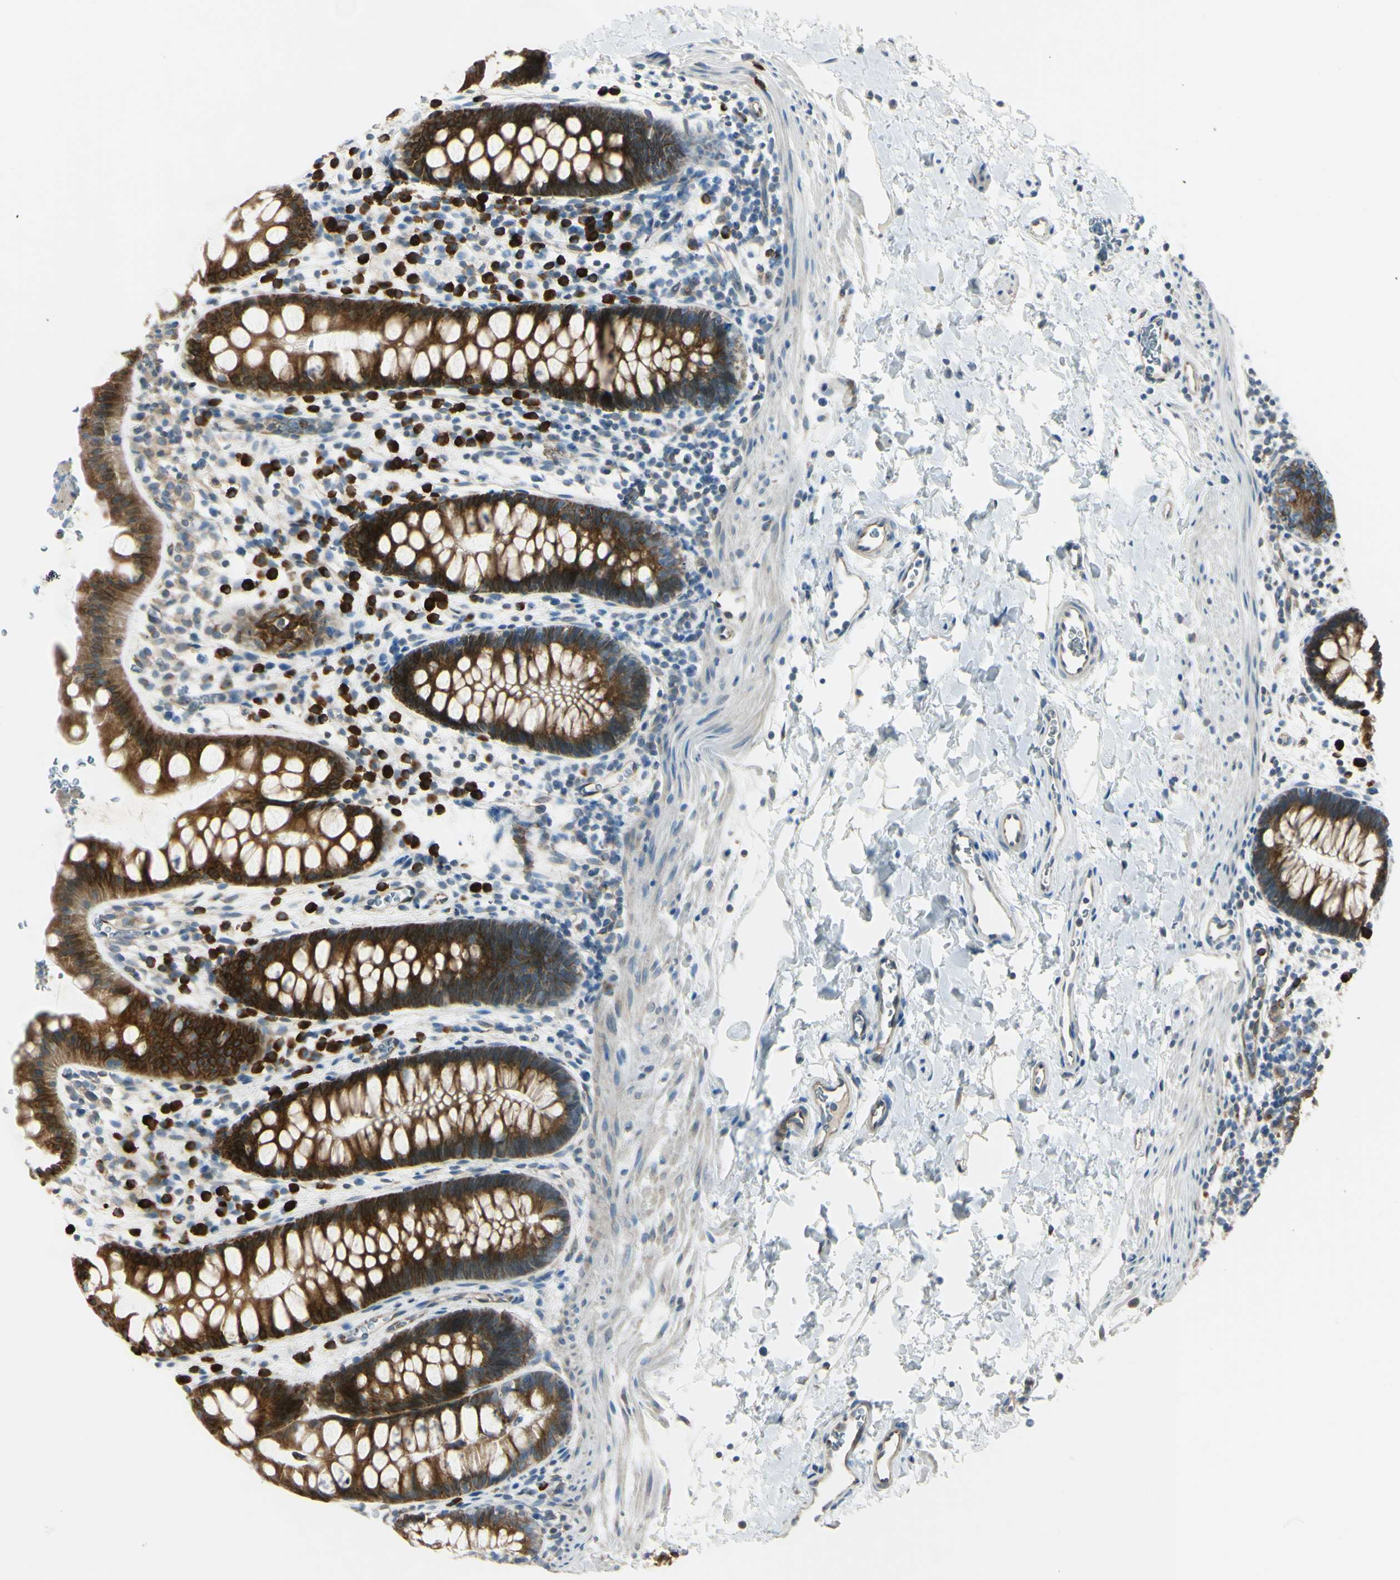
{"staining": {"intensity": "strong", "quantity": ">75%", "location": "cytoplasmic/membranous"}, "tissue": "rectum", "cell_type": "Glandular cells", "image_type": "normal", "snomed": [{"axis": "morphology", "description": "Normal tissue, NOS"}, {"axis": "topography", "description": "Rectum"}], "caption": "Brown immunohistochemical staining in unremarkable human rectum reveals strong cytoplasmic/membranous staining in approximately >75% of glandular cells. The staining is performed using DAB brown chromogen to label protein expression. The nuclei are counter-stained blue using hematoxylin.", "gene": "SELENOS", "patient": {"sex": "female", "age": 24}}